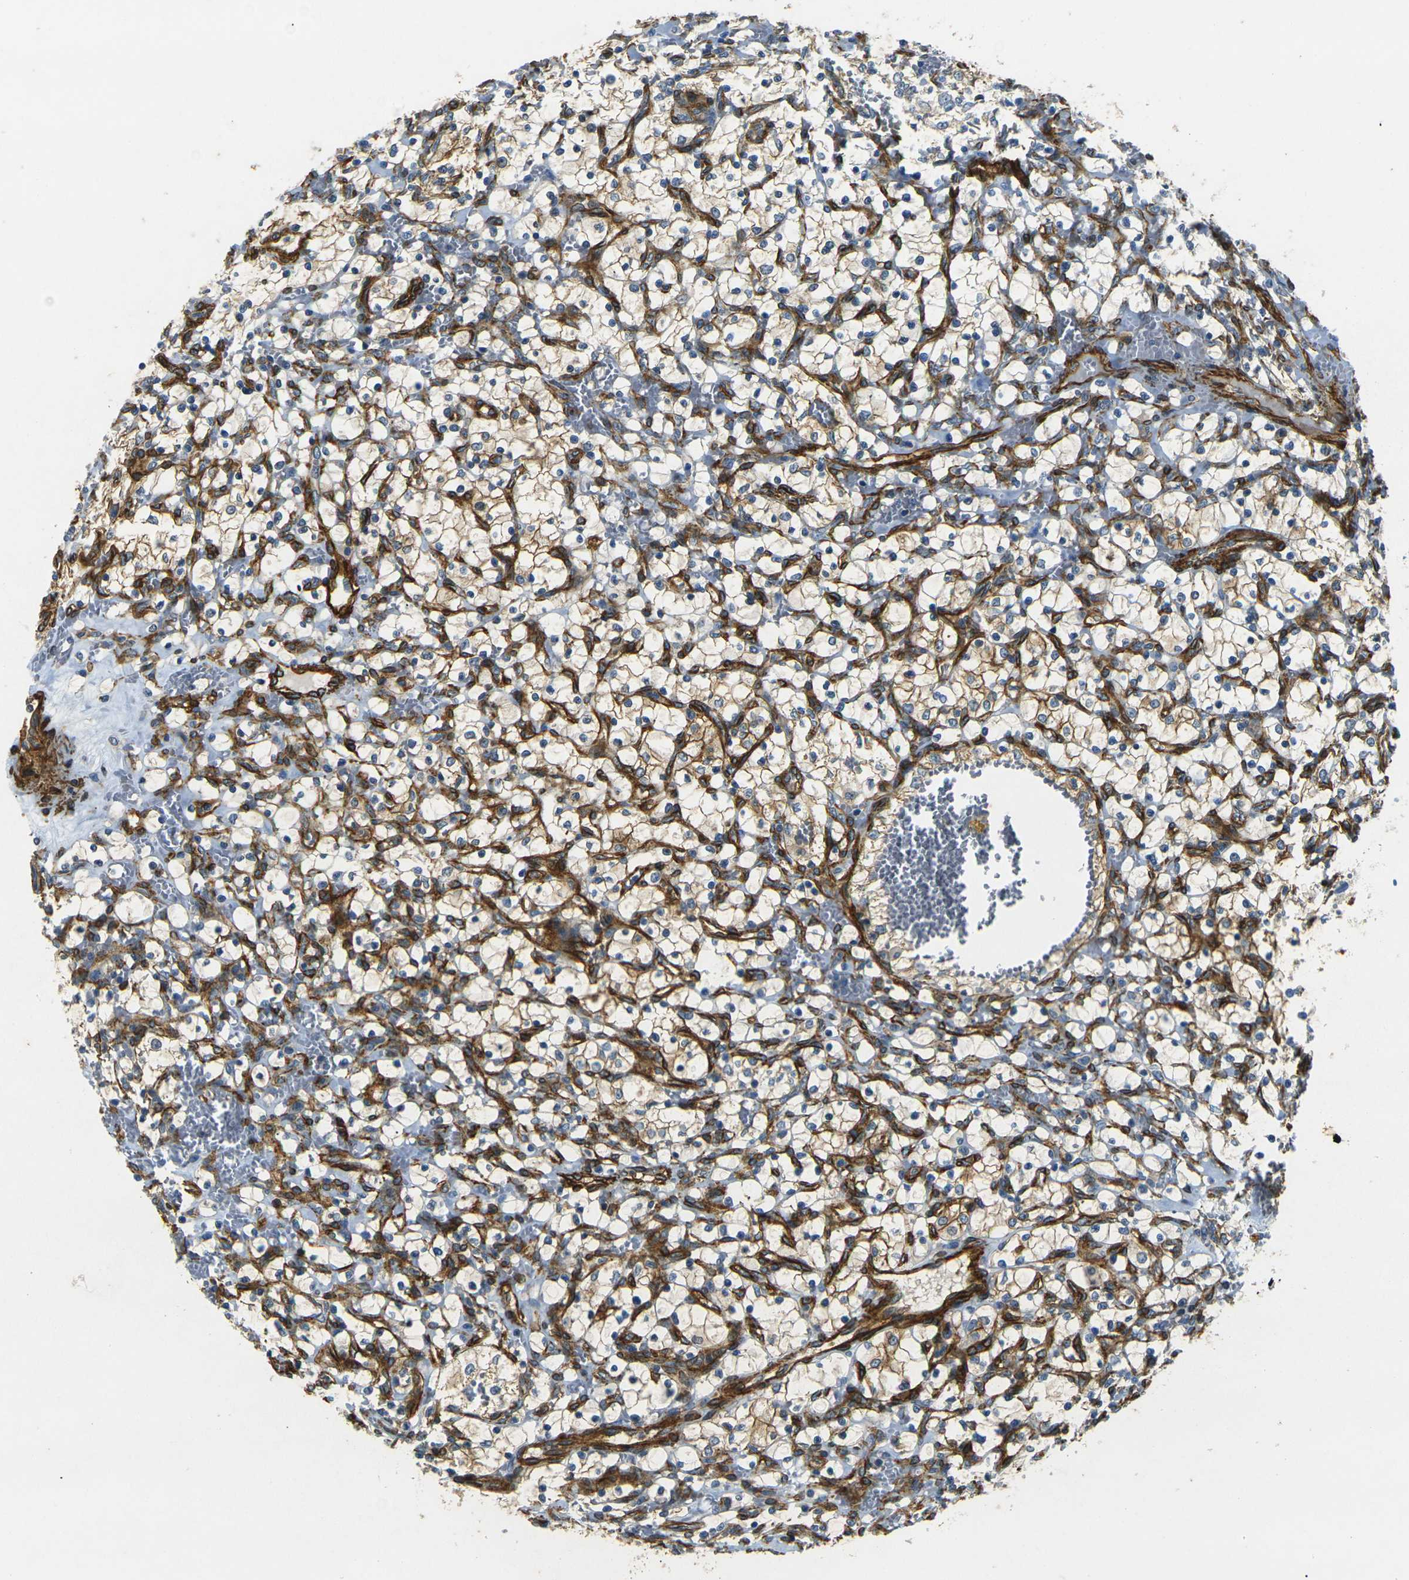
{"staining": {"intensity": "weak", "quantity": ">75%", "location": "cytoplasmic/membranous"}, "tissue": "renal cancer", "cell_type": "Tumor cells", "image_type": "cancer", "snomed": [{"axis": "morphology", "description": "Adenocarcinoma, NOS"}, {"axis": "topography", "description": "Kidney"}], "caption": "High-power microscopy captured an immunohistochemistry histopathology image of renal adenocarcinoma, revealing weak cytoplasmic/membranous staining in about >75% of tumor cells. (Brightfield microscopy of DAB IHC at high magnification).", "gene": "EPHA7", "patient": {"sex": "female", "age": 69}}